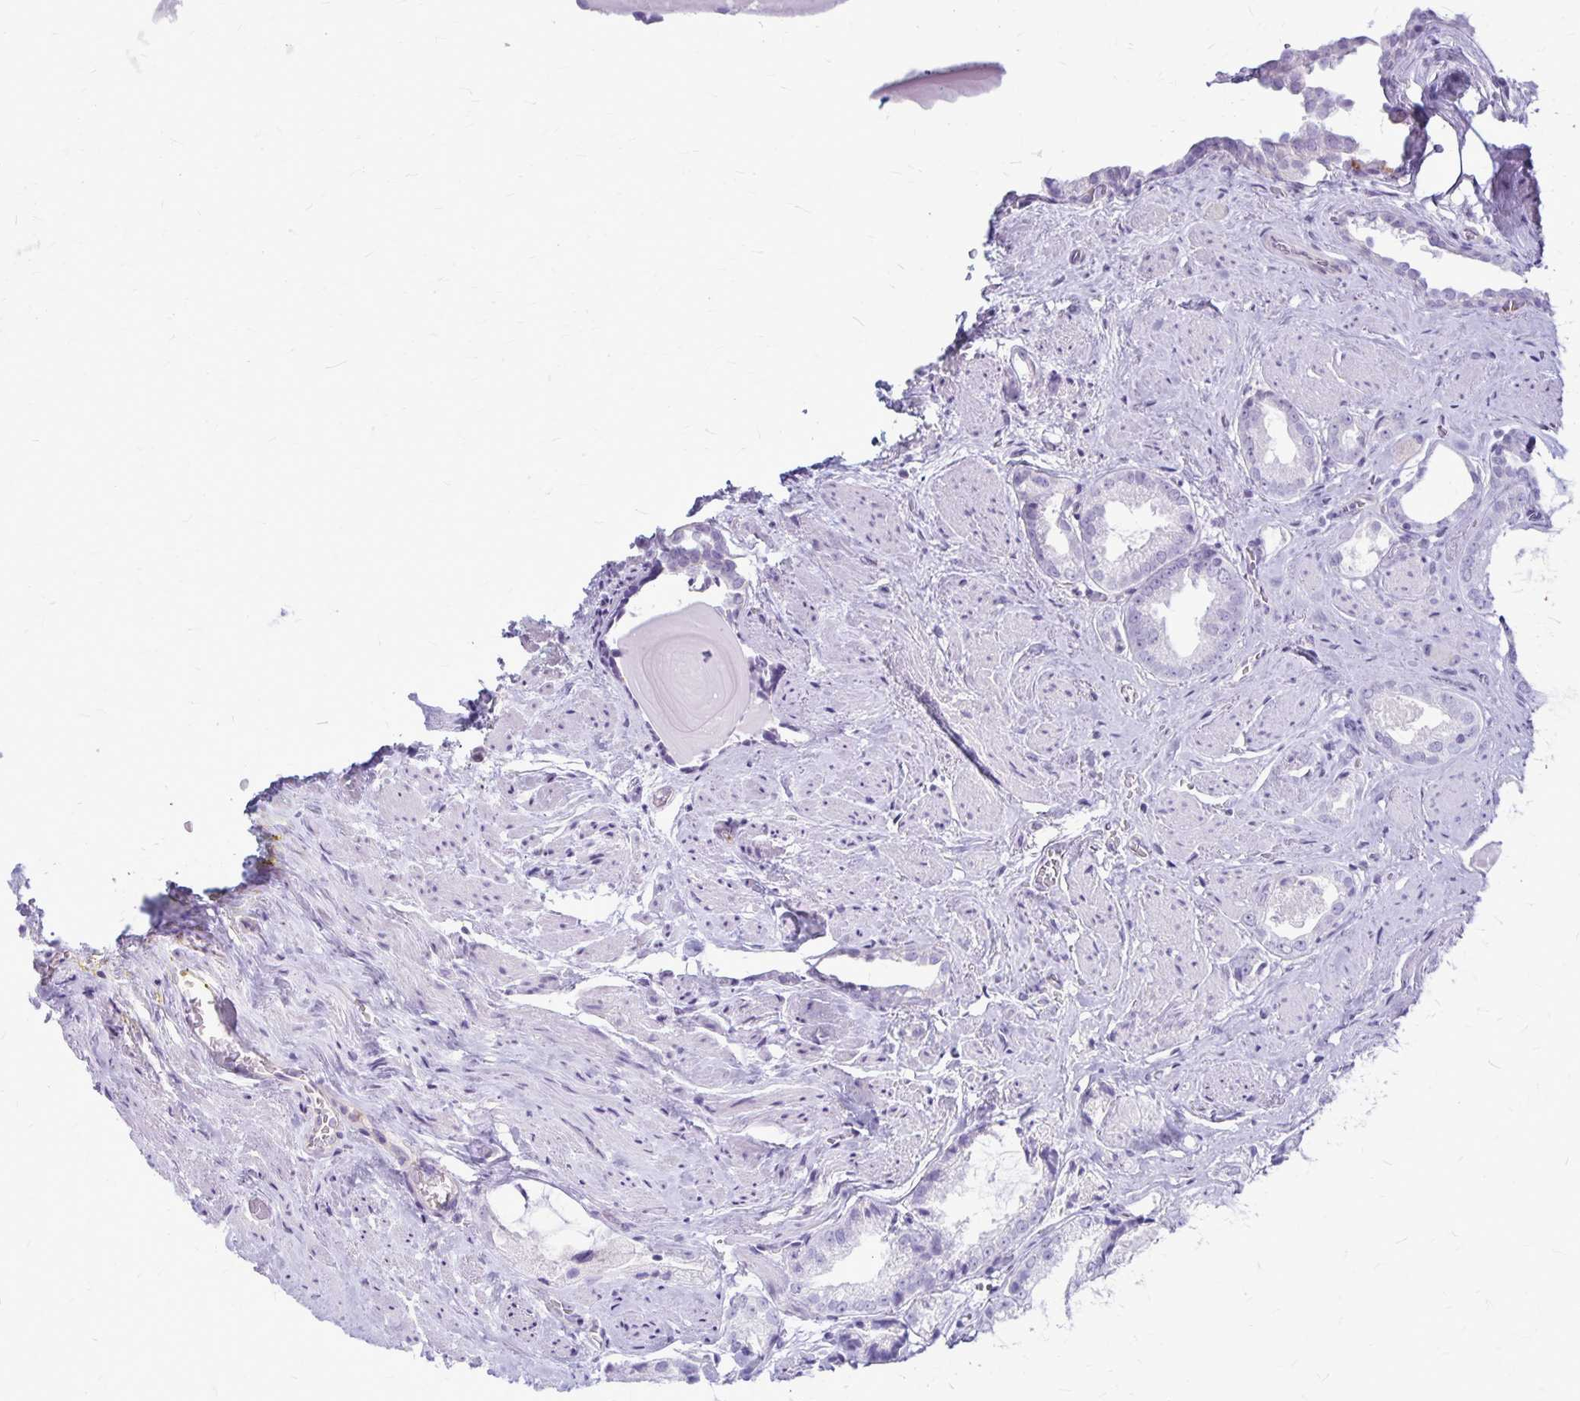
{"staining": {"intensity": "negative", "quantity": "none", "location": "none"}, "tissue": "prostate cancer", "cell_type": "Tumor cells", "image_type": "cancer", "snomed": [{"axis": "morphology", "description": "Adenocarcinoma, High grade"}, {"axis": "topography", "description": "Prostate"}], "caption": "Immunohistochemical staining of prostate cancer exhibits no significant expression in tumor cells. The staining is performed using DAB (3,3'-diaminobenzidine) brown chromogen with nuclei counter-stained in using hematoxylin.", "gene": "GP9", "patient": {"sex": "male", "age": 65}}